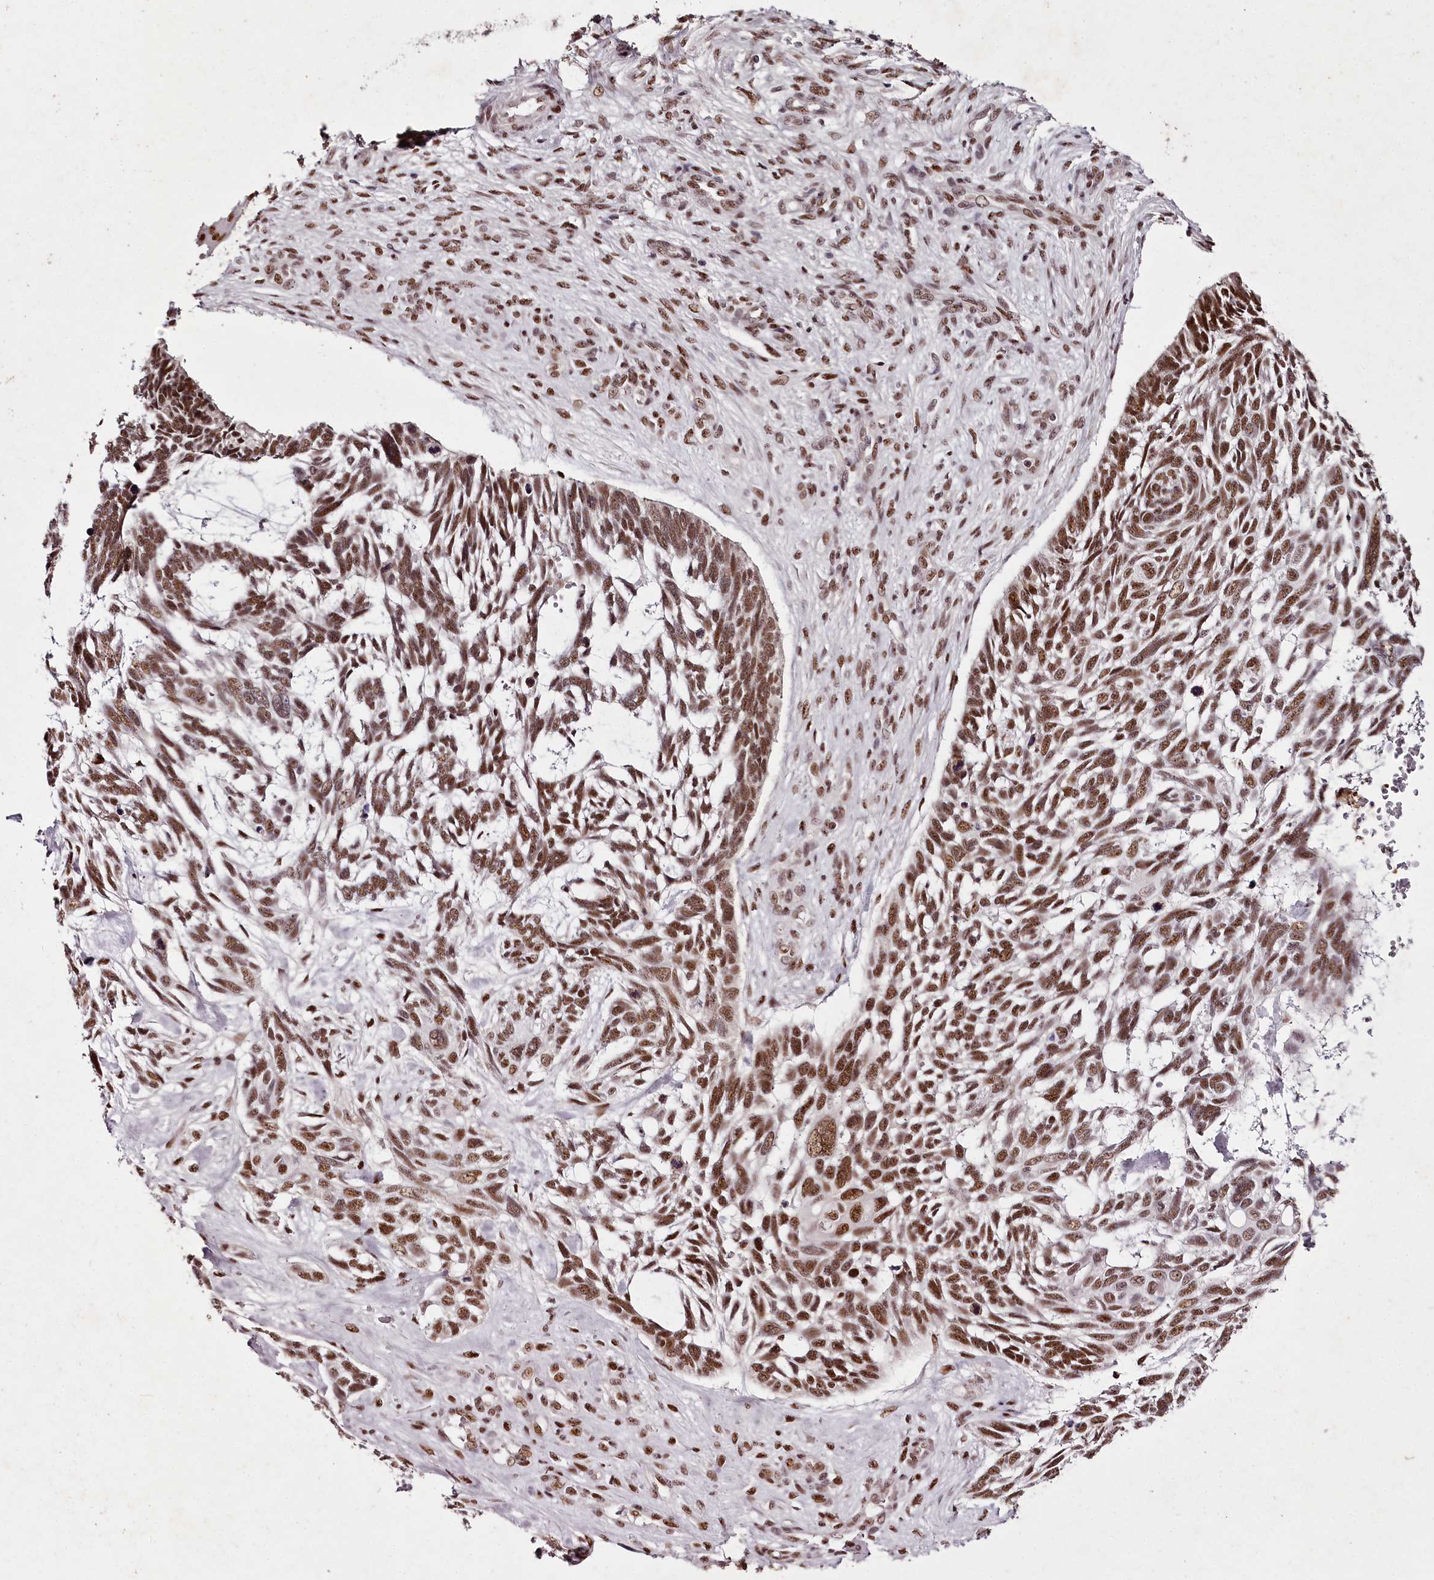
{"staining": {"intensity": "moderate", "quantity": ">75%", "location": "nuclear"}, "tissue": "skin cancer", "cell_type": "Tumor cells", "image_type": "cancer", "snomed": [{"axis": "morphology", "description": "Basal cell carcinoma"}, {"axis": "topography", "description": "Skin"}], "caption": "Immunohistochemical staining of basal cell carcinoma (skin) shows medium levels of moderate nuclear protein expression in approximately >75% of tumor cells. The staining was performed using DAB (3,3'-diaminobenzidine), with brown indicating positive protein expression. Nuclei are stained blue with hematoxylin.", "gene": "PSPC1", "patient": {"sex": "male", "age": 88}}